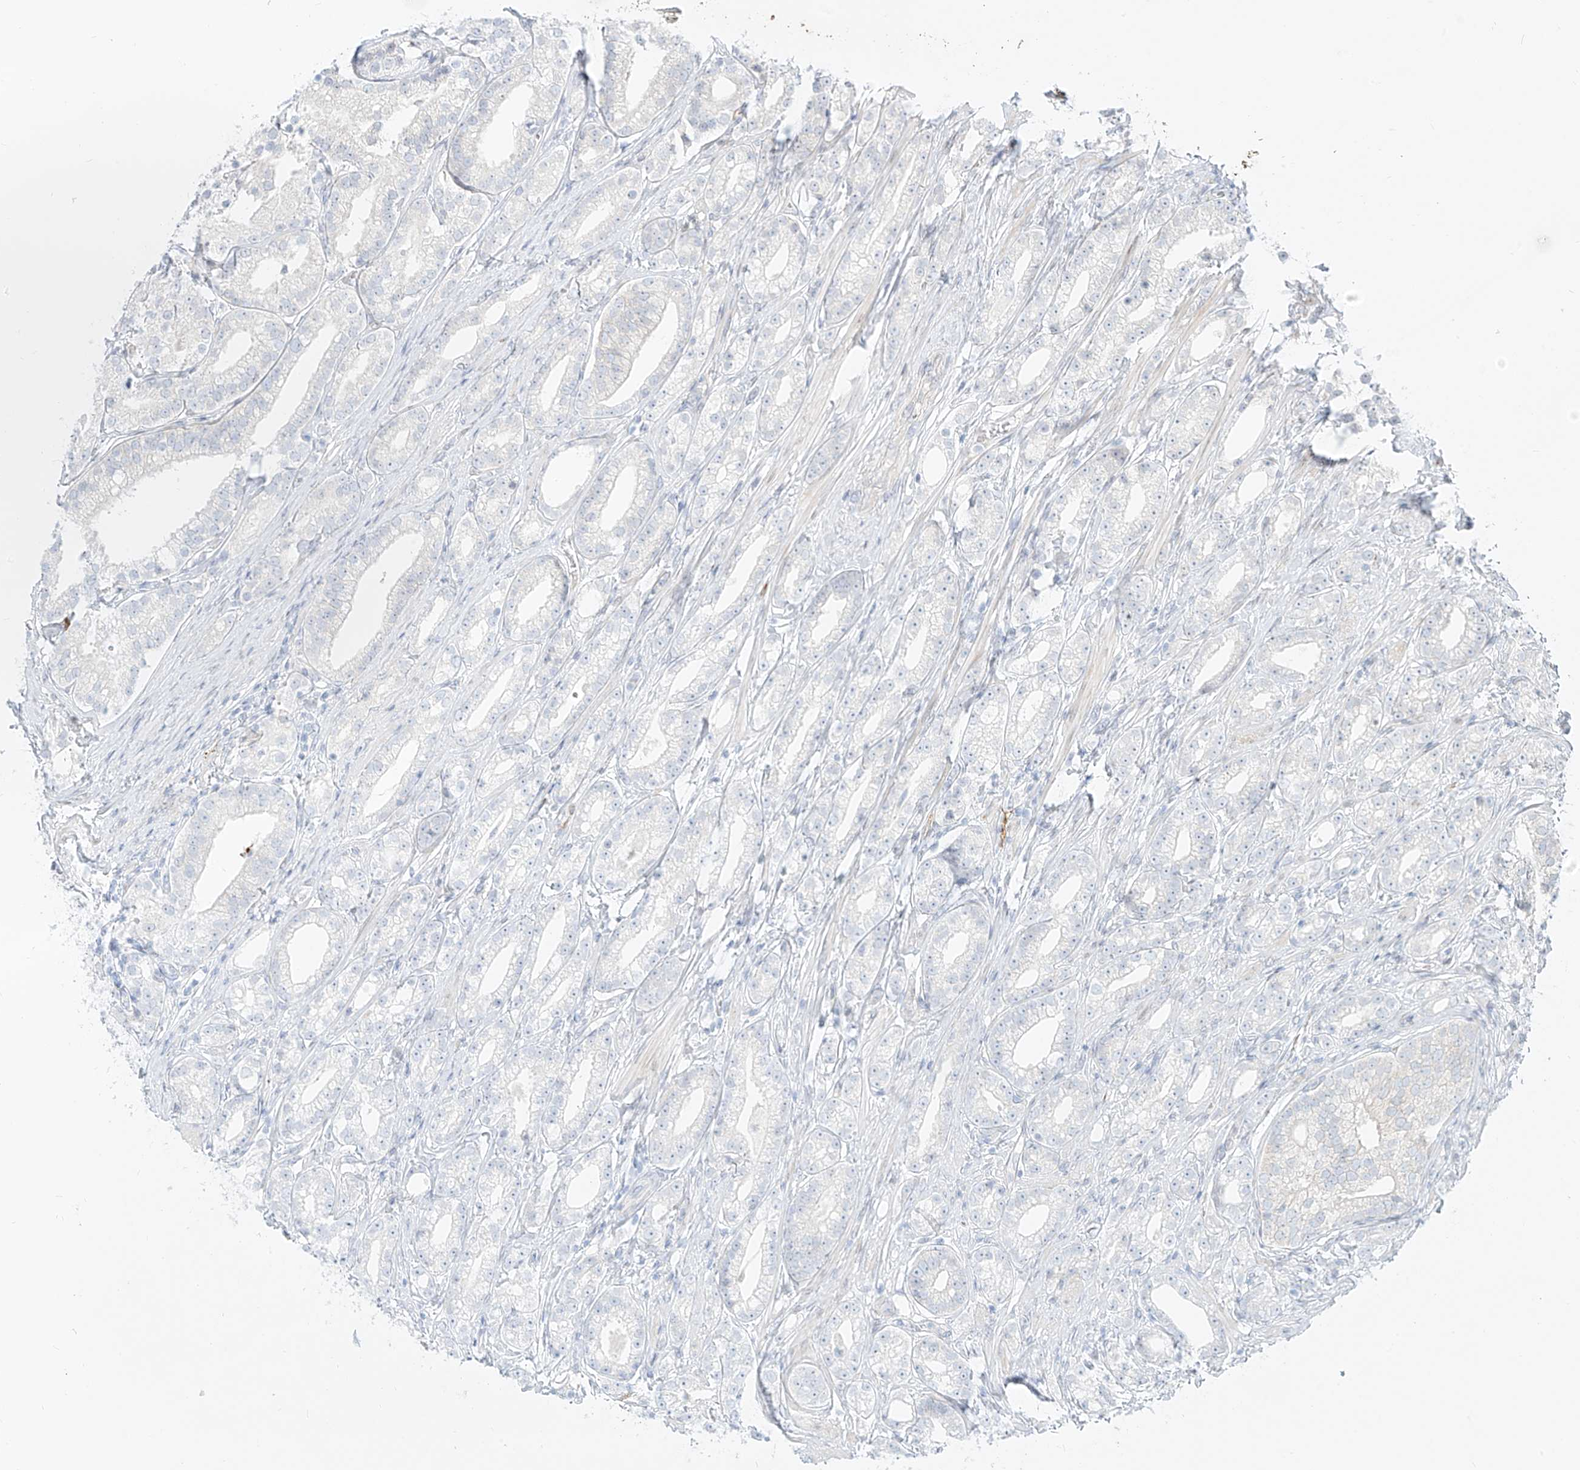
{"staining": {"intensity": "negative", "quantity": "none", "location": "none"}, "tissue": "prostate cancer", "cell_type": "Tumor cells", "image_type": "cancer", "snomed": [{"axis": "morphology", "description": "Adenocarcinoma, High grade"}, {"axis": "topography", "description": "Prostate"}], "caption": "This is an immunohistochemistry image of prostate high-grade adenocarcinoma. There is no positivity in tumor cells.", "gene": "NHSL1", "patient": {"sex": "male", "age": 69}}